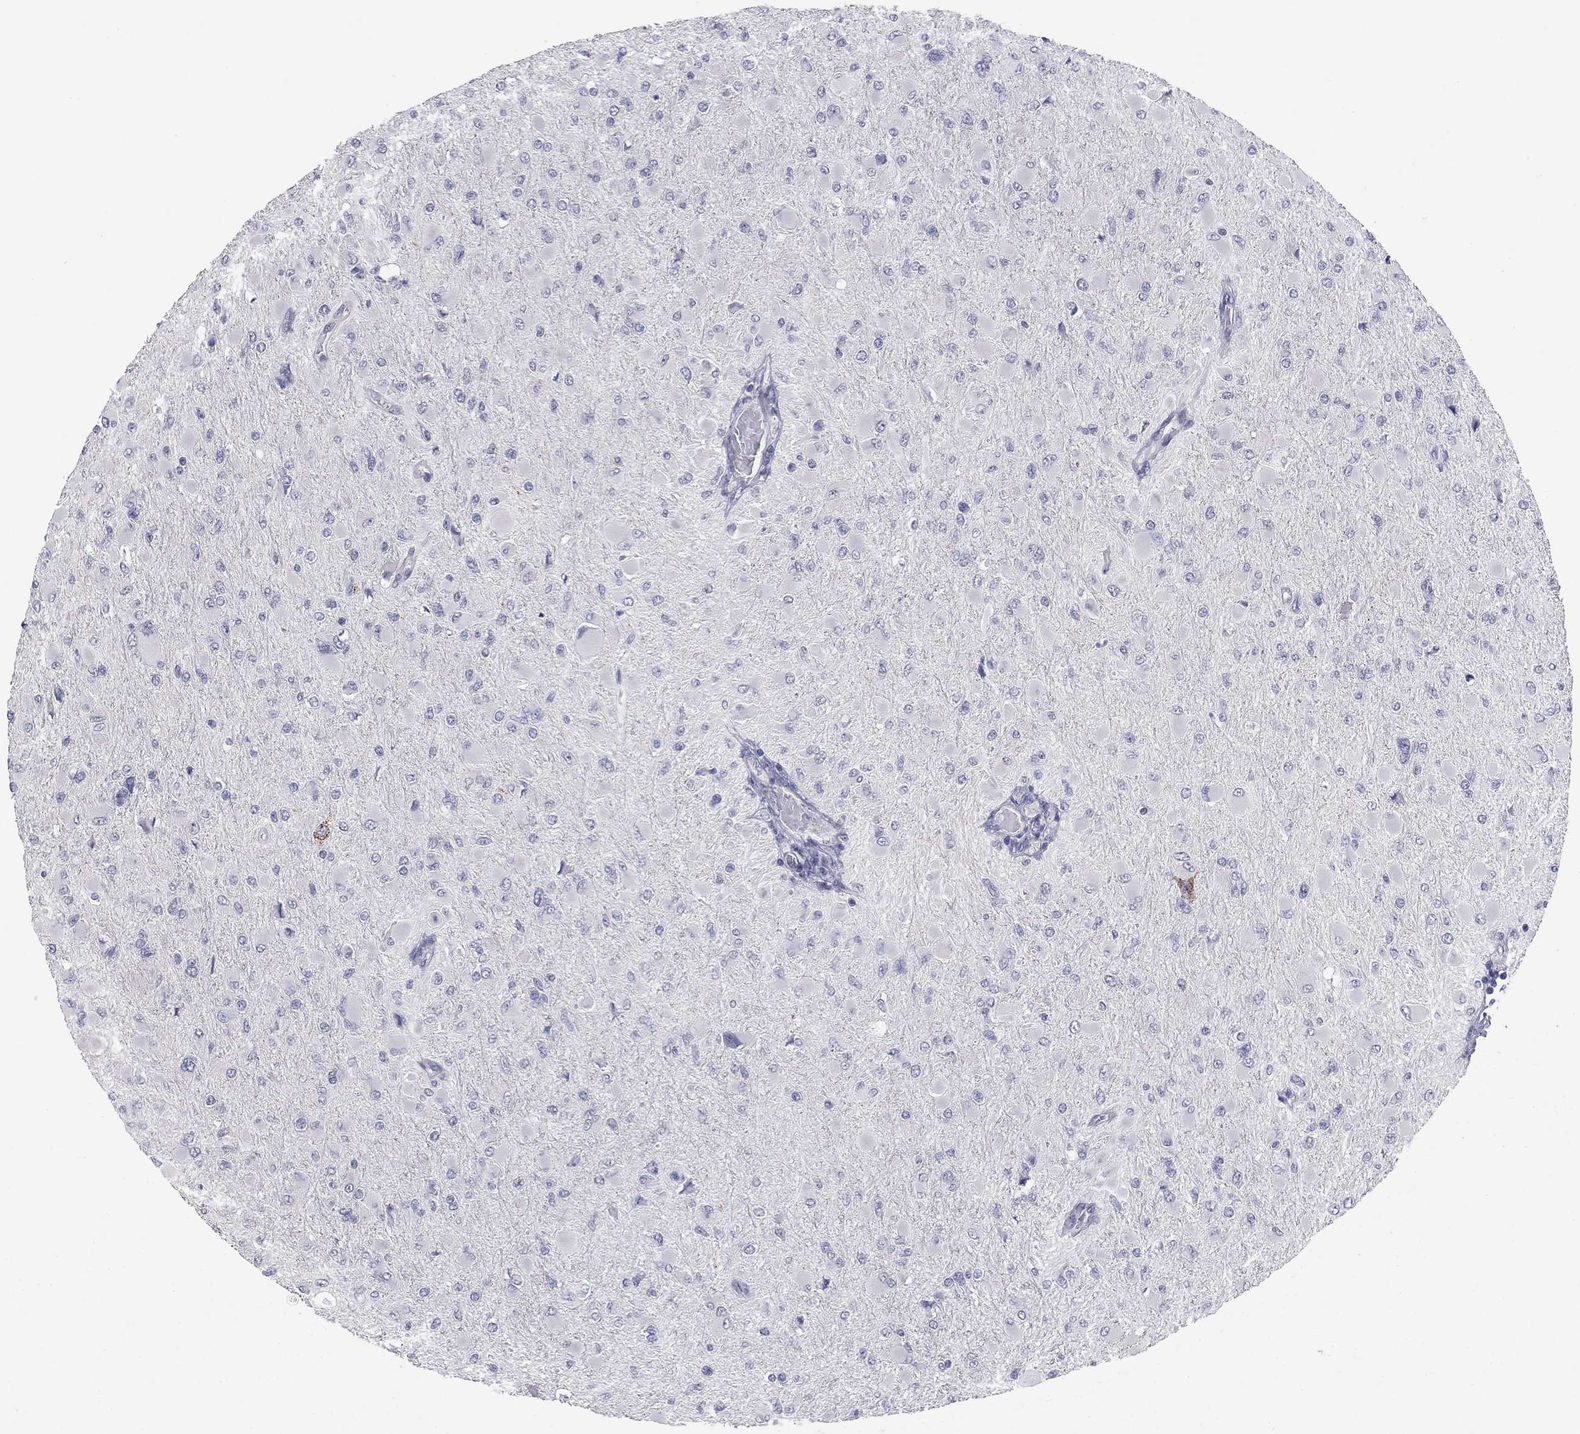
{"staining": {"intensity": "negative", "quantity": "none", "location": "none"}, "tissue": "glioma", "cell_type": "Tumor cells", "image_type": "cancer", "snomed": [{"axis": "morphology", "description": "Glioma, malignant, High grade"}, {"axis": "topography", "description": "Cerebral cortex"}], "caption": "A high-resolution image shows immunohistochemistry (IHC) staining of malignant glioma (high-grade), which demonstrates no significant positivity in tumor cells.", "gene": "SHOC2", "patient": {"sex": "female", "age": 36}}